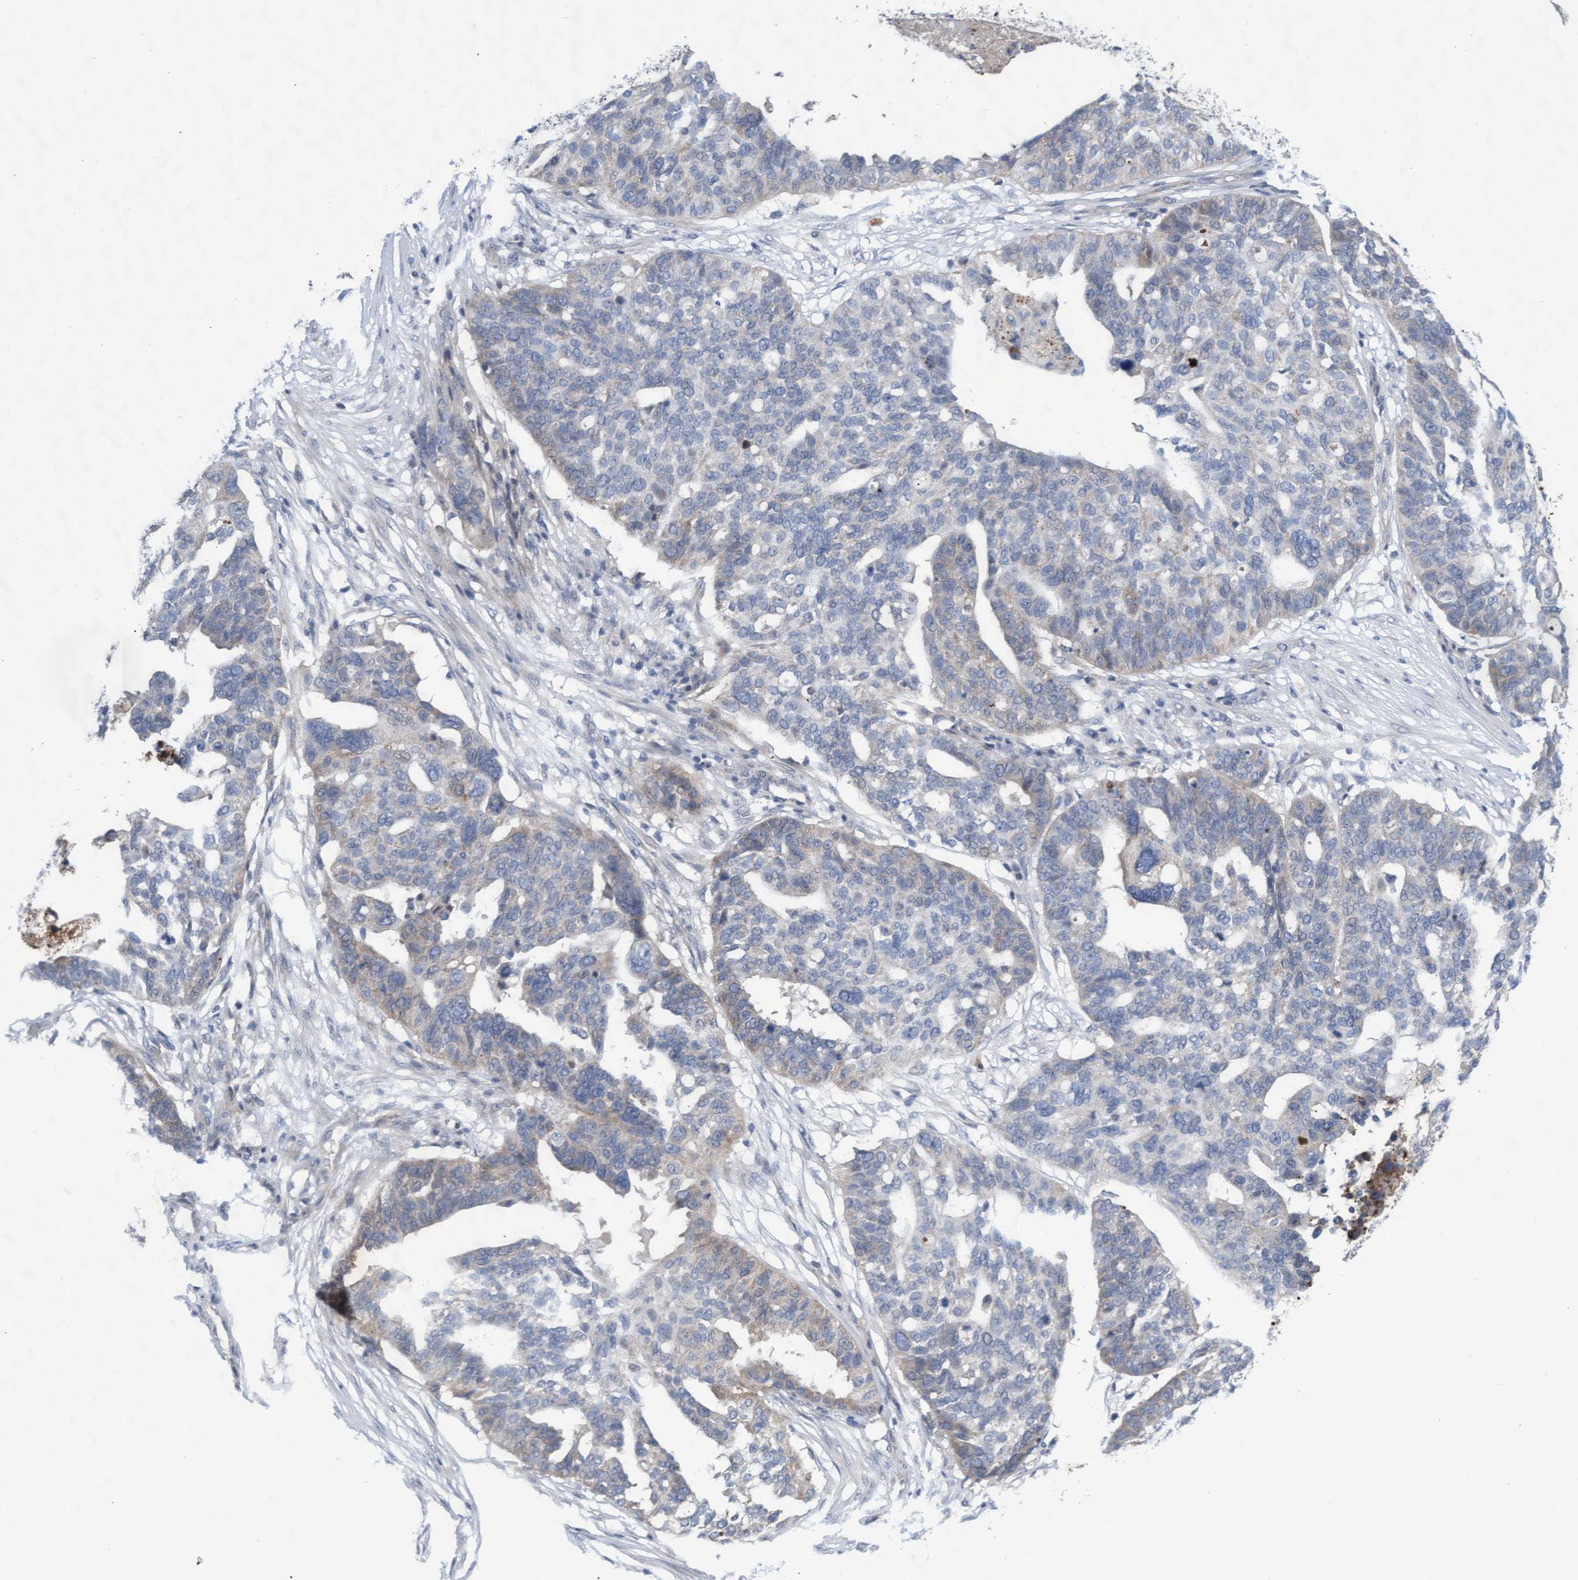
{"staining": {"intensity": "weak", "quantity": "25%-75%", "location": "cytoplasmic/membranous"}, "tissue": "ovarian cancer", "cell_type": "Tumor cells", "image_type": "cancer", "snomed": [{"axis": "morphology", "description": "Cystadenocarcinoma, serous, NOS"}, {"axis": "topography", "description": "Ovary"}], "caption": "A high-resolution image shows immunohistochemistry (IHC) staining of serous cystadenocarcinoma (ovarian), which shows weak cytoplasmic/membranous positivity in approximately 25%-75% of tumor cells.", "gene": "ABCF2", "patient": {"sex": "female", "age": 59}}